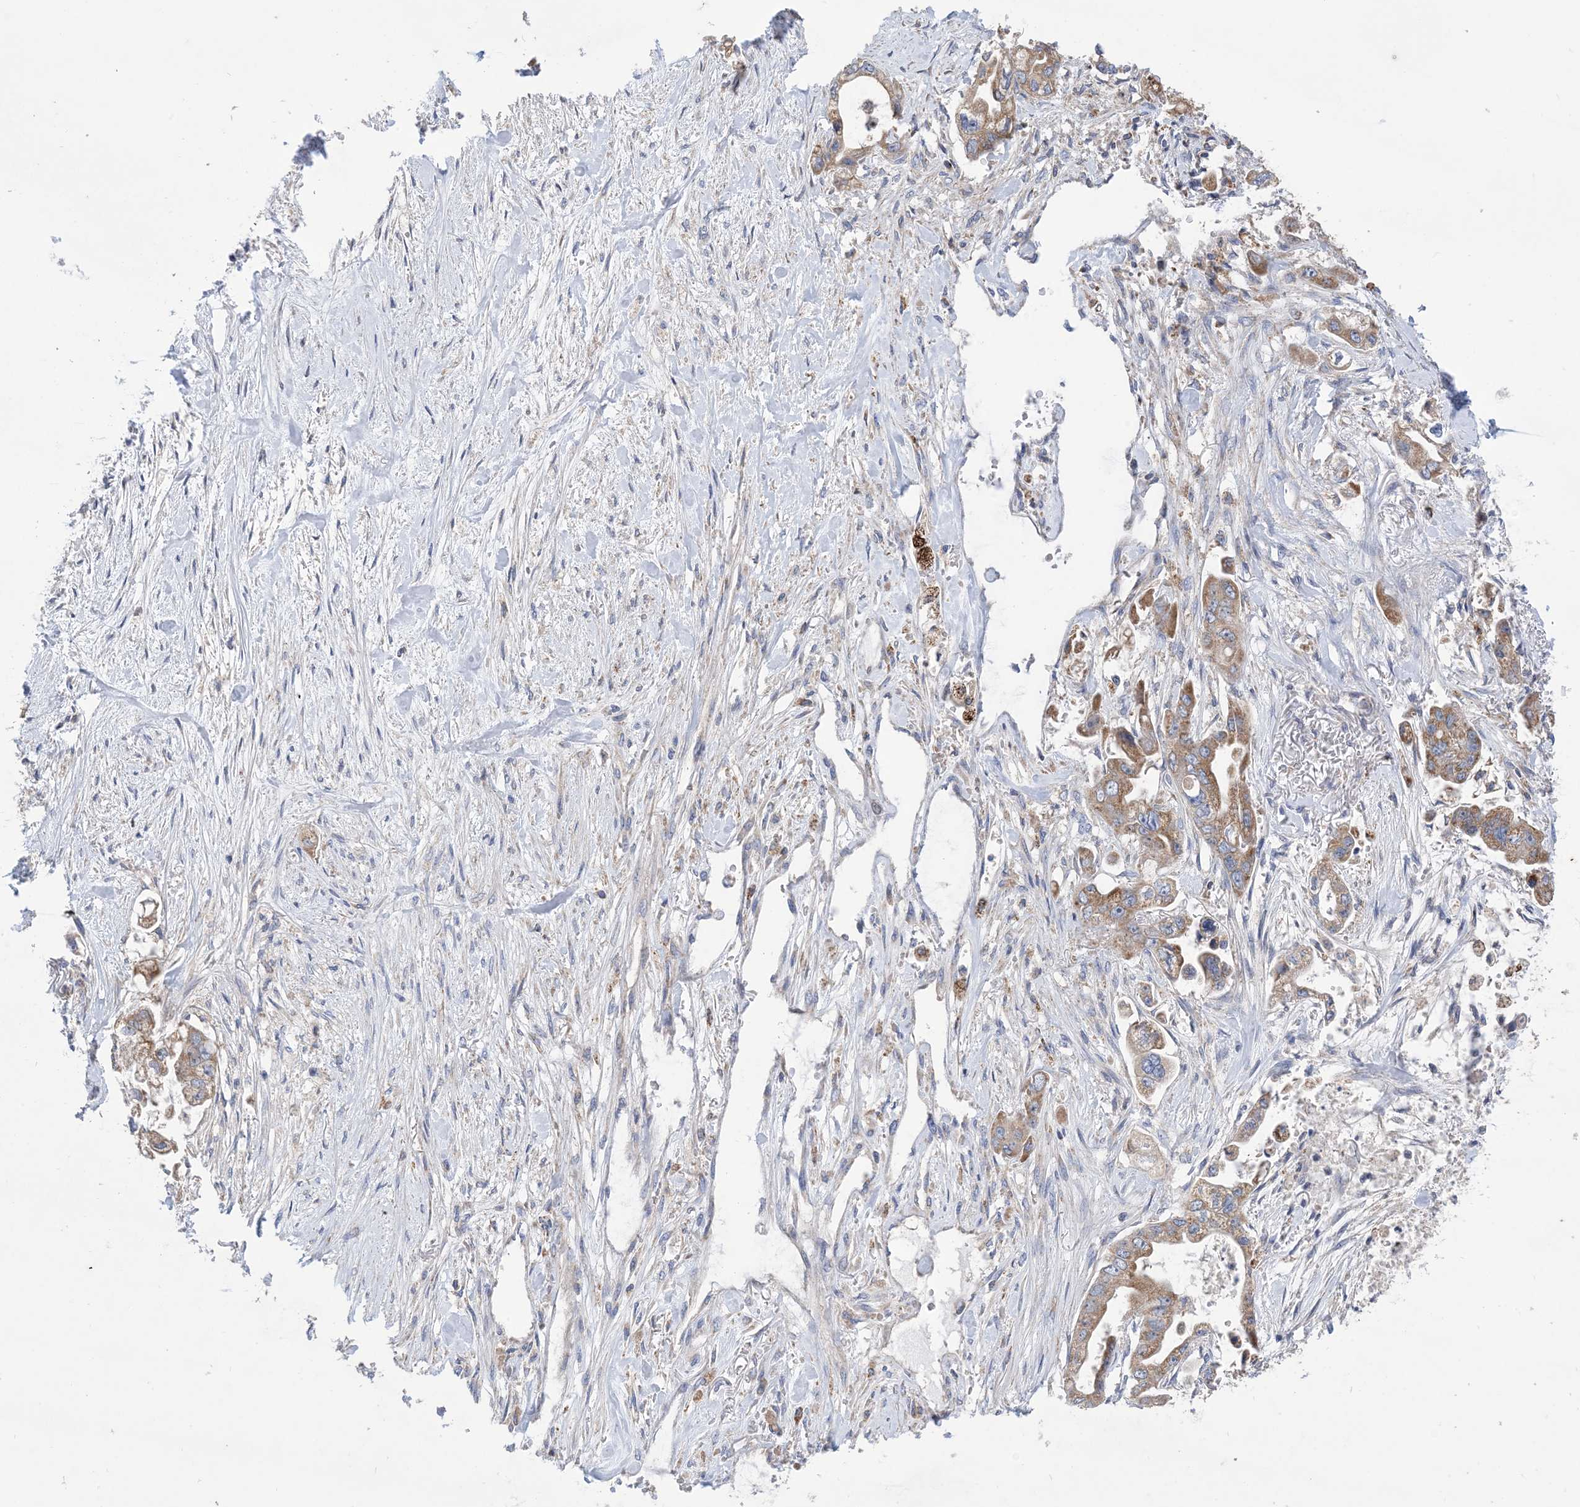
{"staining": {"intensity": "moderate", "quantity": ">75%", "location": "cytoplasmic/membranous"}, "tissue": "stomach cancer", "cell_type": "Tumor cells", "image_type": "cancer", "snomed": [{"axis": "morphology", "description": "Adenocarcinoma, NOS"}, {"axis": "topography", "description": "Stomach"}], "caption": "This image displays IHC staining of human stomach cancer (adenocarcinoma), with medium moderate cytoplasmic/membranous expression in approximately >75% of tumor cells.", "gene": "CLEC16A", "patient": {"sex": "male", "age": 62}}